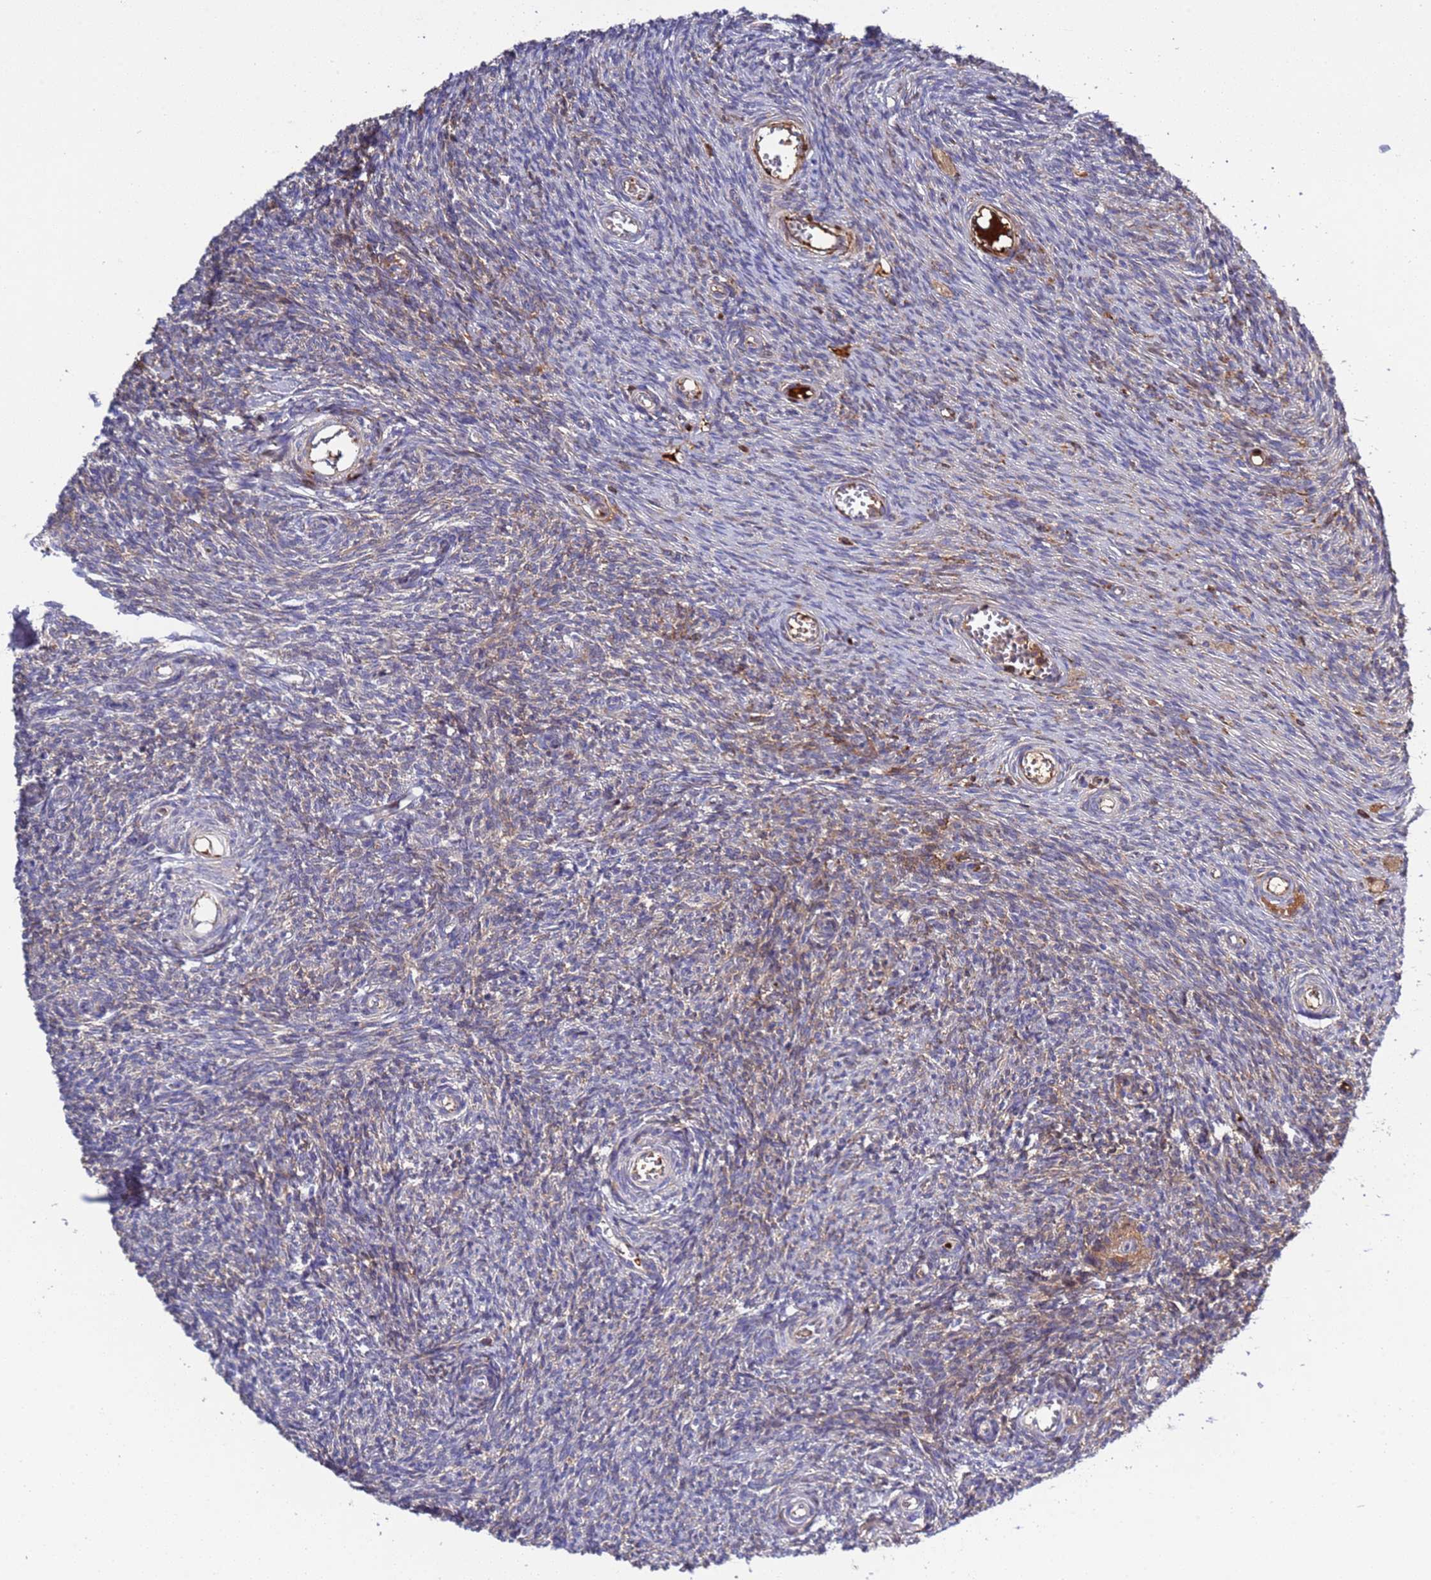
{"staining": {"intensity": "weak", "quantity": "<25%", "location": "cytoplasmic/membranous"}, "tissue": "ovary", "cell_type": "Ovarian stroma cells", "image_type": "normal", "snomed": [{"axis": "morphology", "description": "Normal tissue, NOS"}, {"axis": "topography", "description": "Ovary"}], "caption": "A histopathology image of ovary stained for a protein shows no brown staining in ovarian stroma cells.", "gene": "PARP16", "patient": {"sex": "female", "age": 44}}